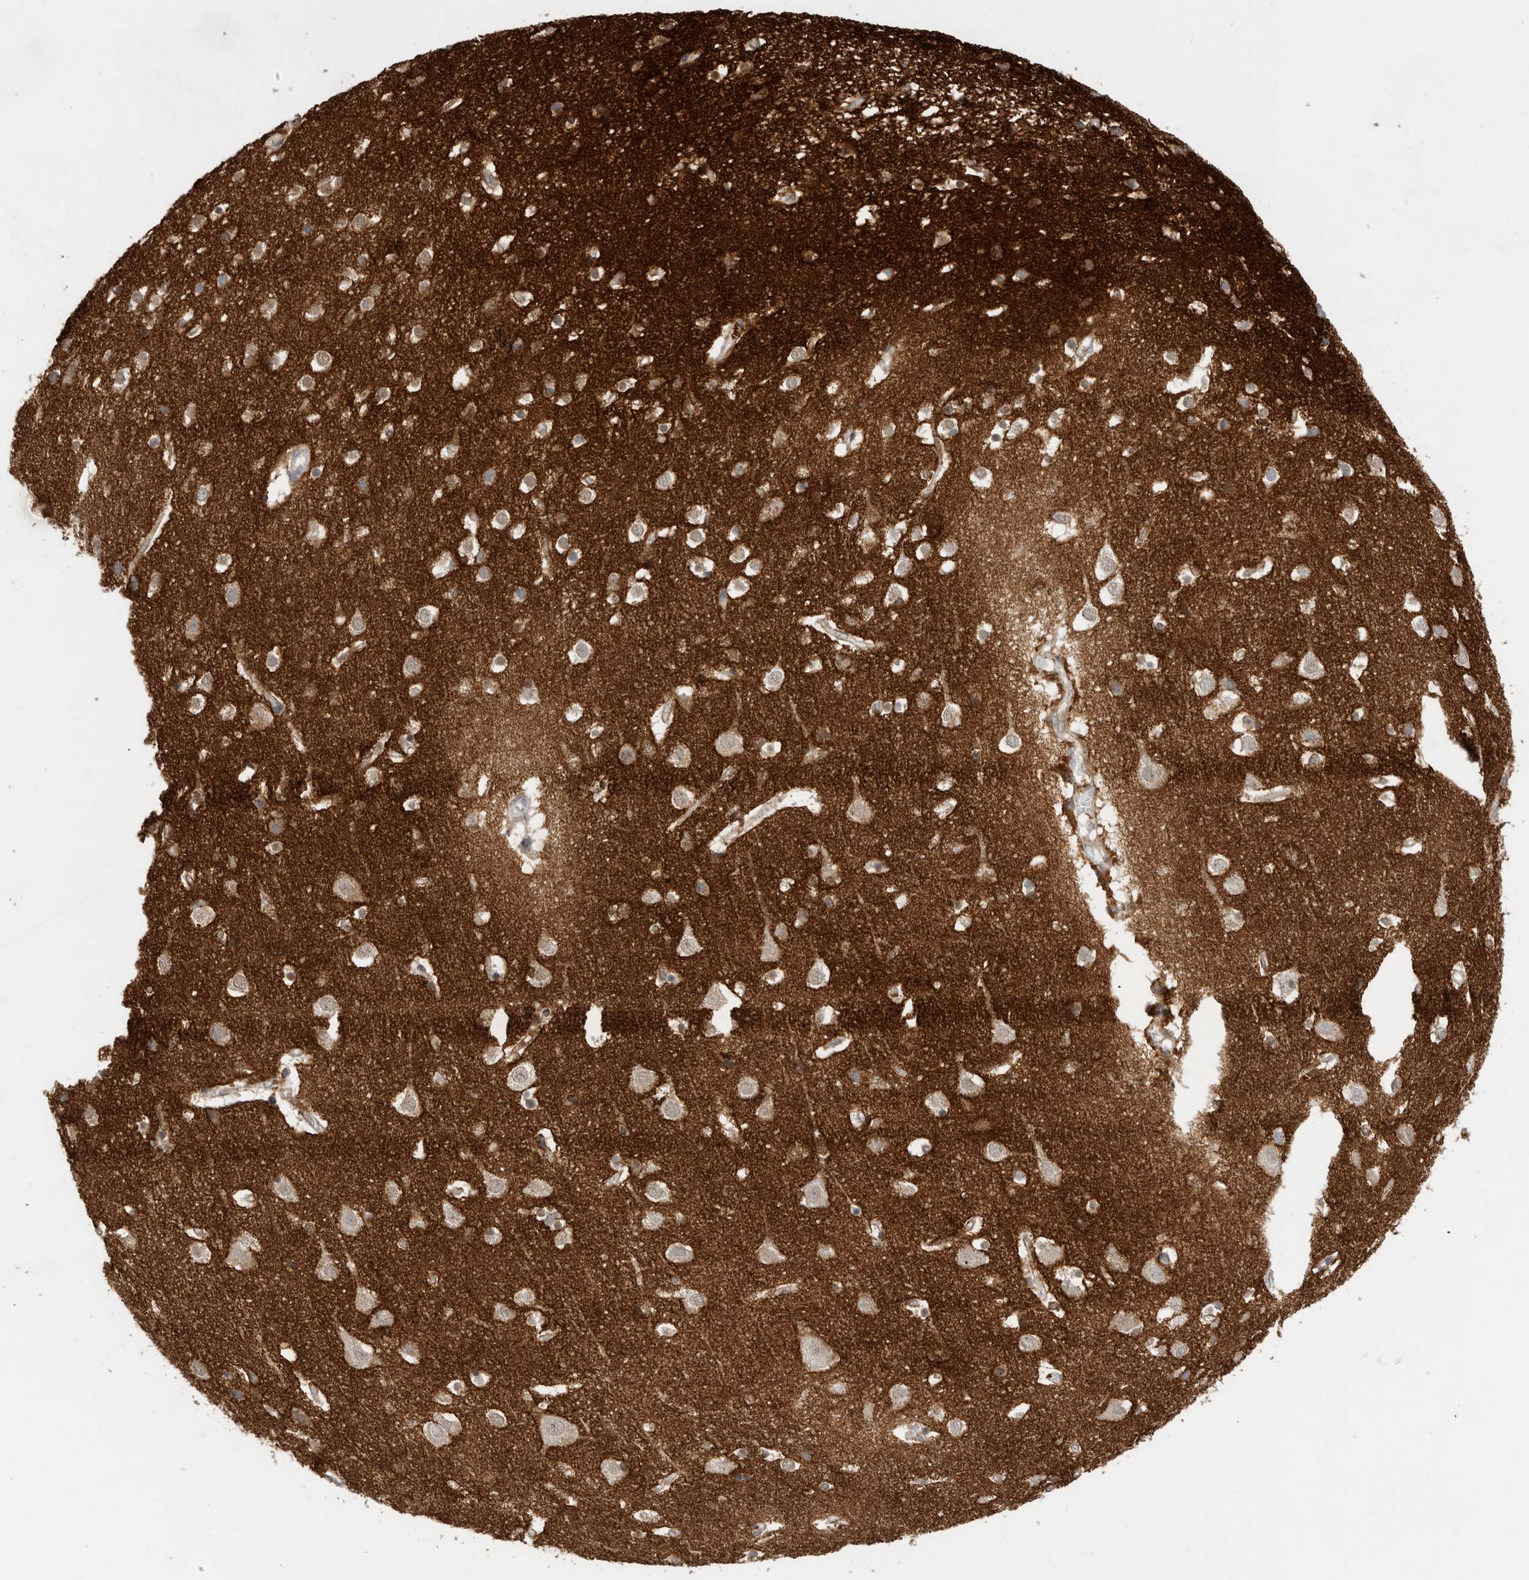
{"staining": {"intensity": "weak", "quantity": ">75%", "location": "cytoplasmic/membranous"}, "tissue": "cerebral cortex", "cell_type": "Endothelial cells", "image_type": "normal", "snomed": [{"axis": "morphology", "description": "Normal tissue, NOS"}, {"axis": "topography", "description": "Cerebral cortex"}], "caption": "Immunohistochemistry of benign cerebral cortex shows low levels of weak cytoplasmic/membranous staining in about >75% of endothelial cells.", "gene": "BCAN", "patient": {"sex": "male", "age": 54}}